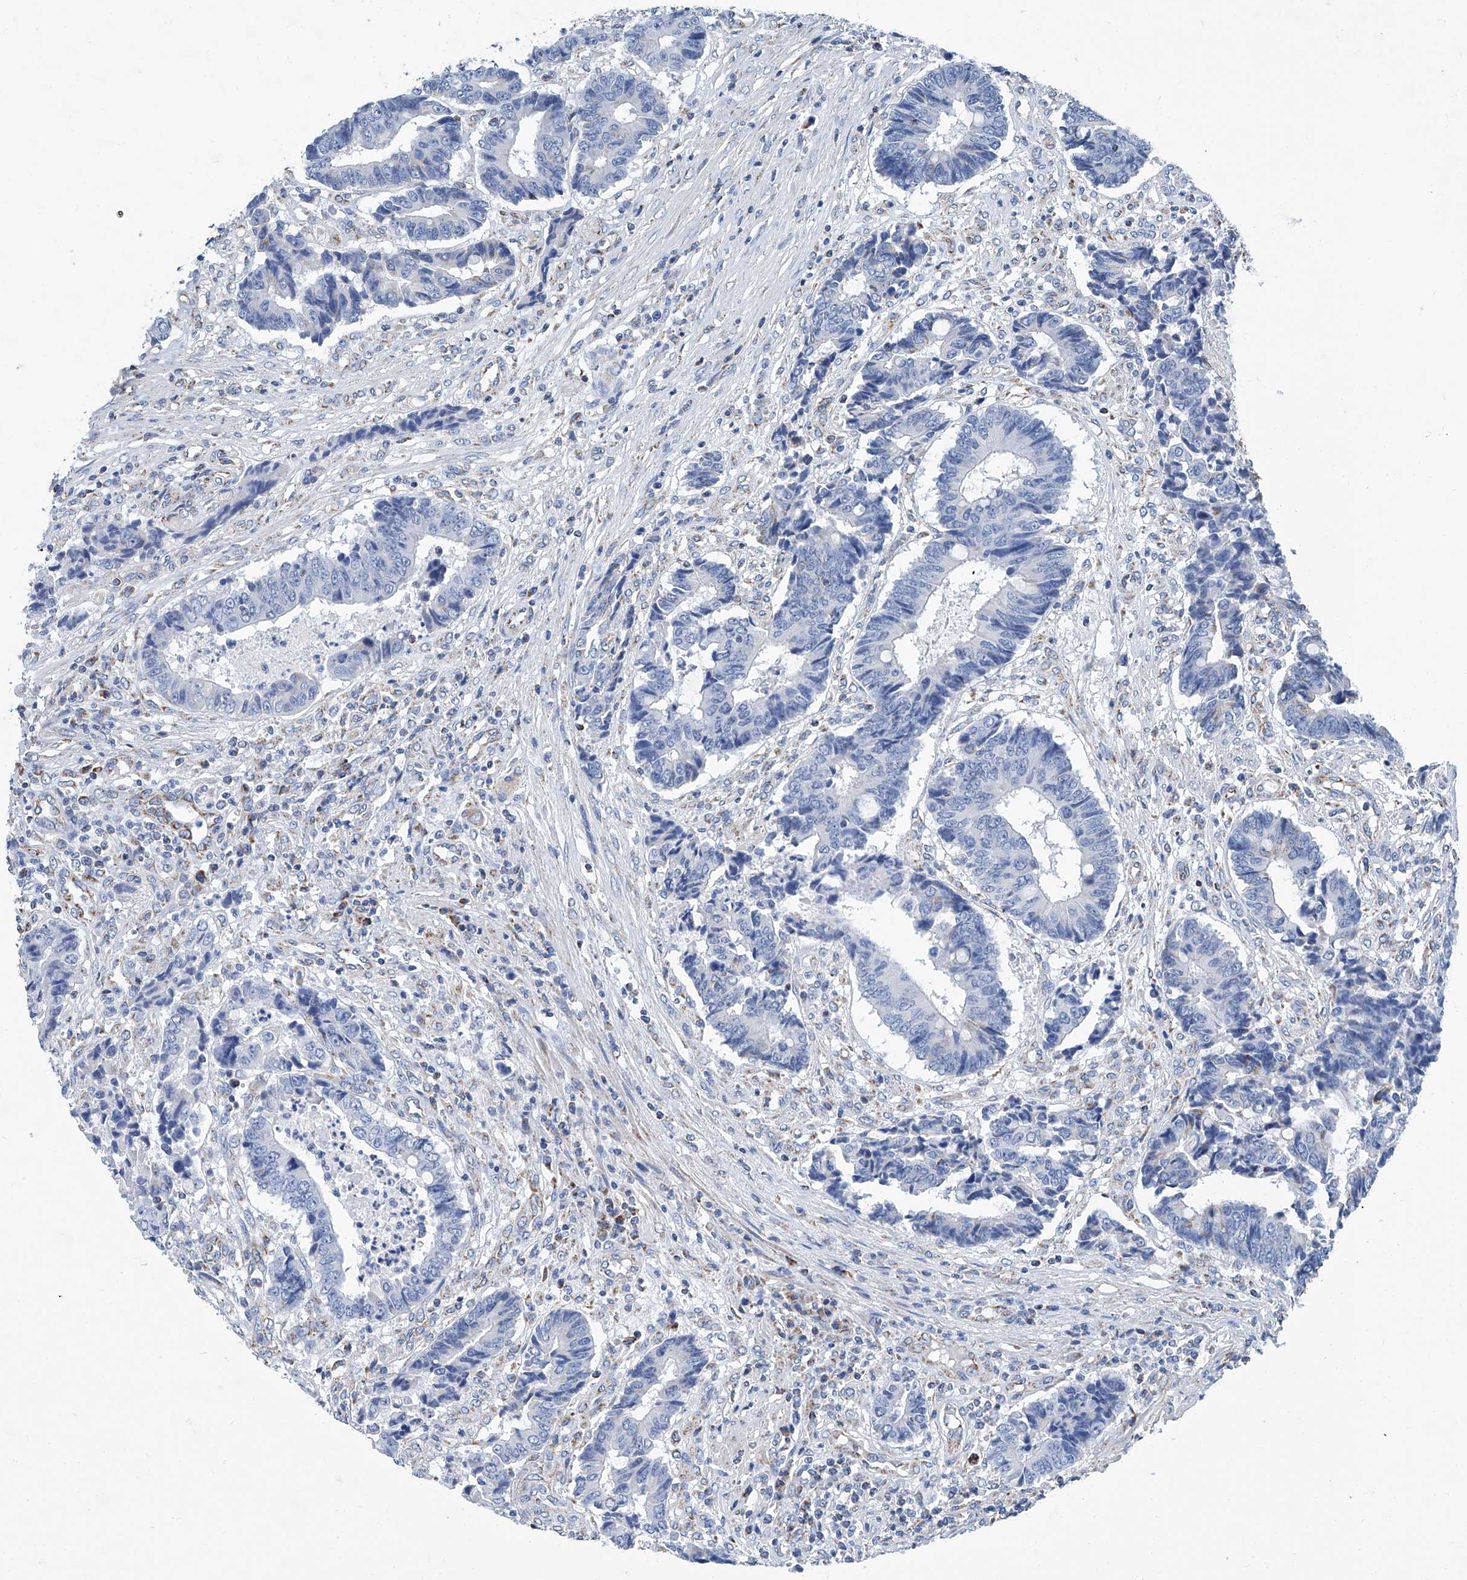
{"staining": {"intensity": "negative", "quantity": "none", "location": "none"}, "tissue": "colorectal cancer", "cell_type": "Tumor cells", "image_type": "cancer", "snomed": [{"axis": "morphology", "description": "Adenocarcinoma, NOS"}, {"axis": "topography", "description": "Rectum"}], "caption": "The photomicrograph exhibits no significant expression in tumor cells of colorectal adenocarcinoma.", "gene": "MT-ND1", "patient": {"sex": "male", "age": 84}}